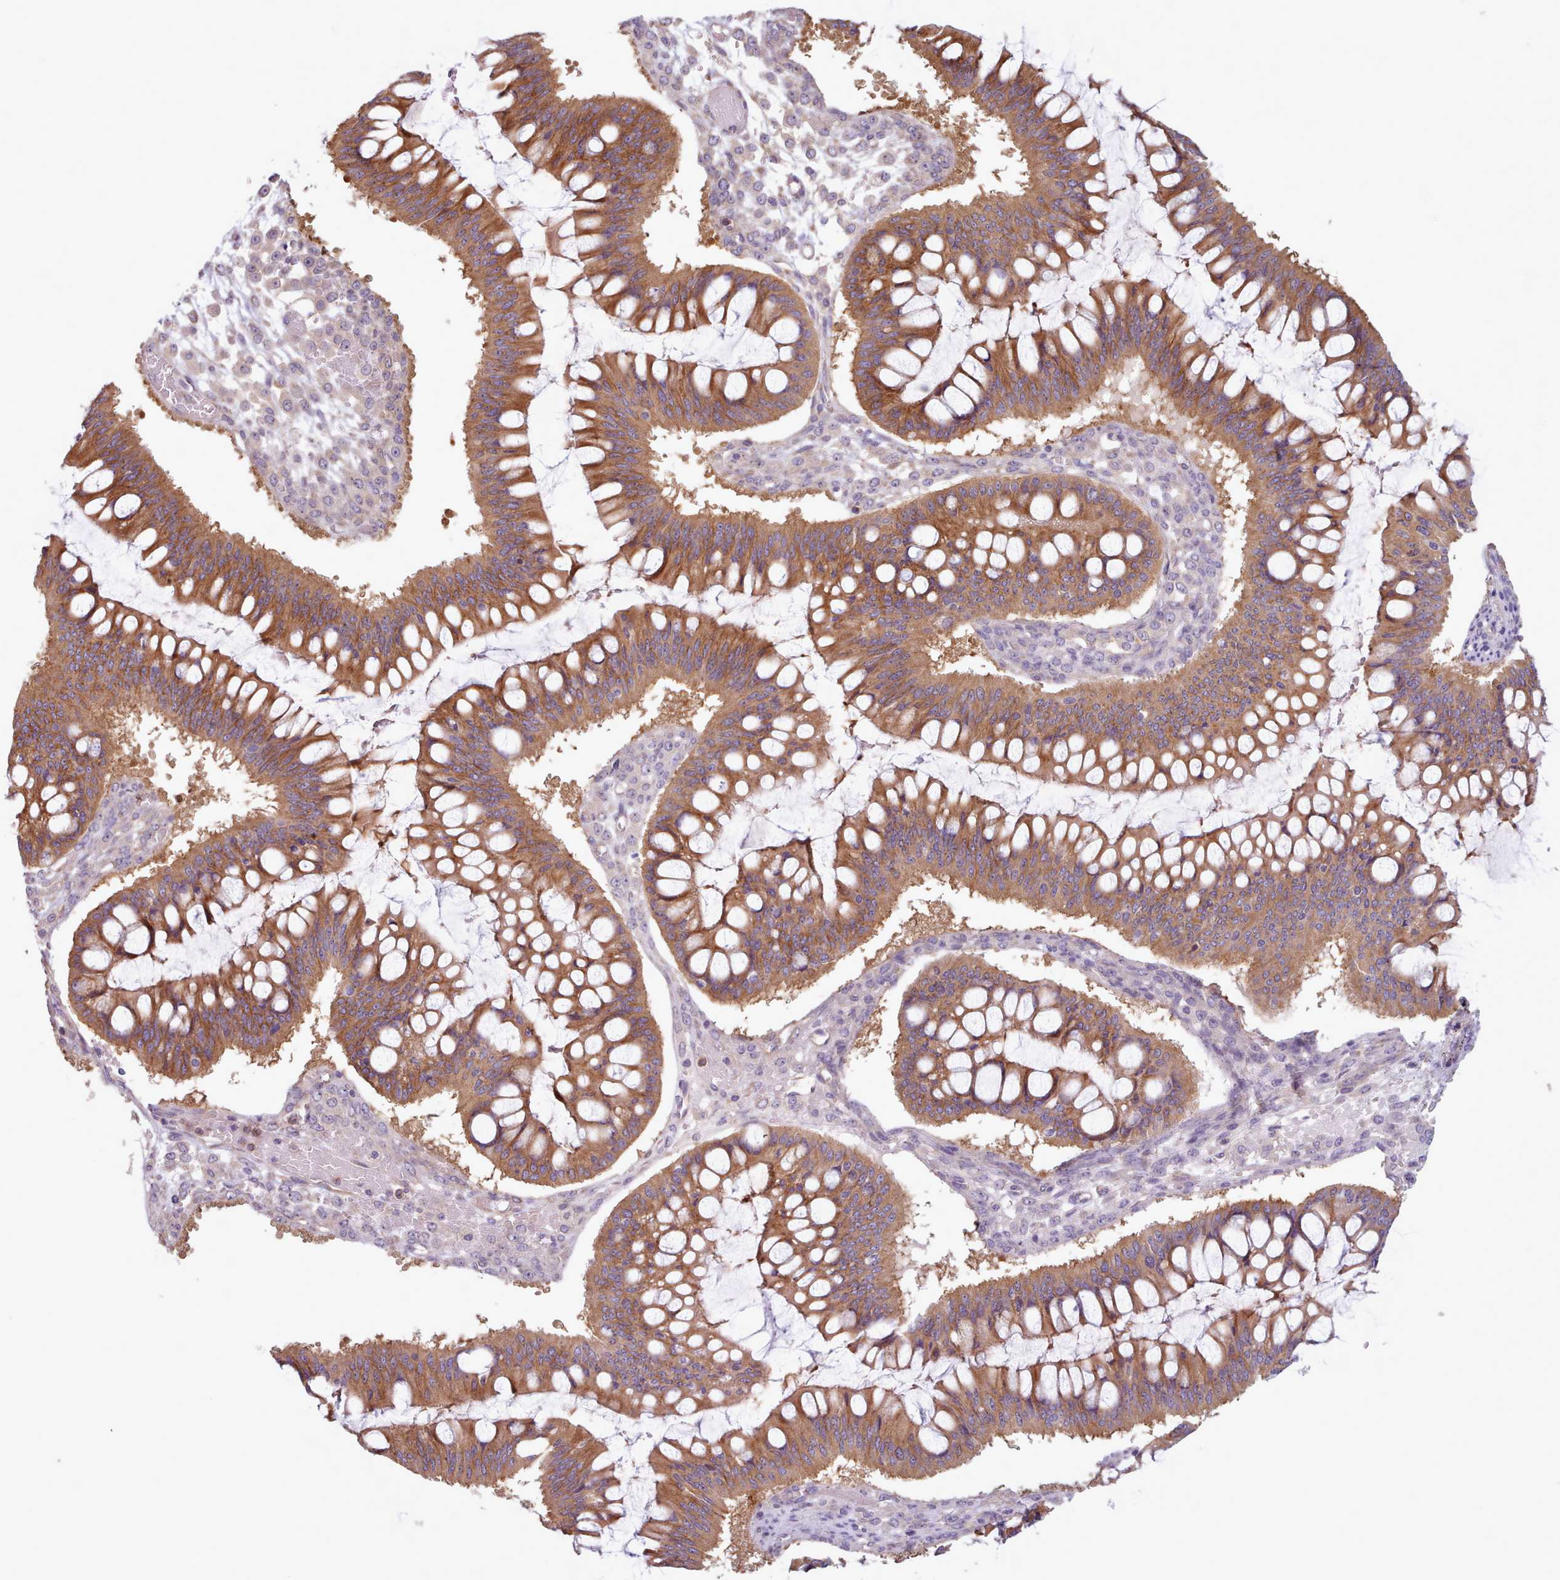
{"staining": {"intensity": "moderate", "quantity": ">75%", "location": "cytoplasmic/membranous"}, "tissue": "ovarian cancer", "cell_type": "Tumor cells", "image_type": "cancer", "snomed": [{"axis": "morphology", "description": "Cystadenocarcinoma, mucinous, NOS"}, {"axis": "topography", "description": "Ovary"}], "caption": "The image demonstrates a brown stain indicating the presence of a protein in the cytoplasmic/membranous of tumor cells in ovarian cancer. Using DAB (3,3'-diaminobenzidine) (brown) and hematoxylin (blue) stains, captured at high magnification using brightfield microscopy.", "gene": "CRYBG1", "patient": {"sex": "female", "age": 73}}